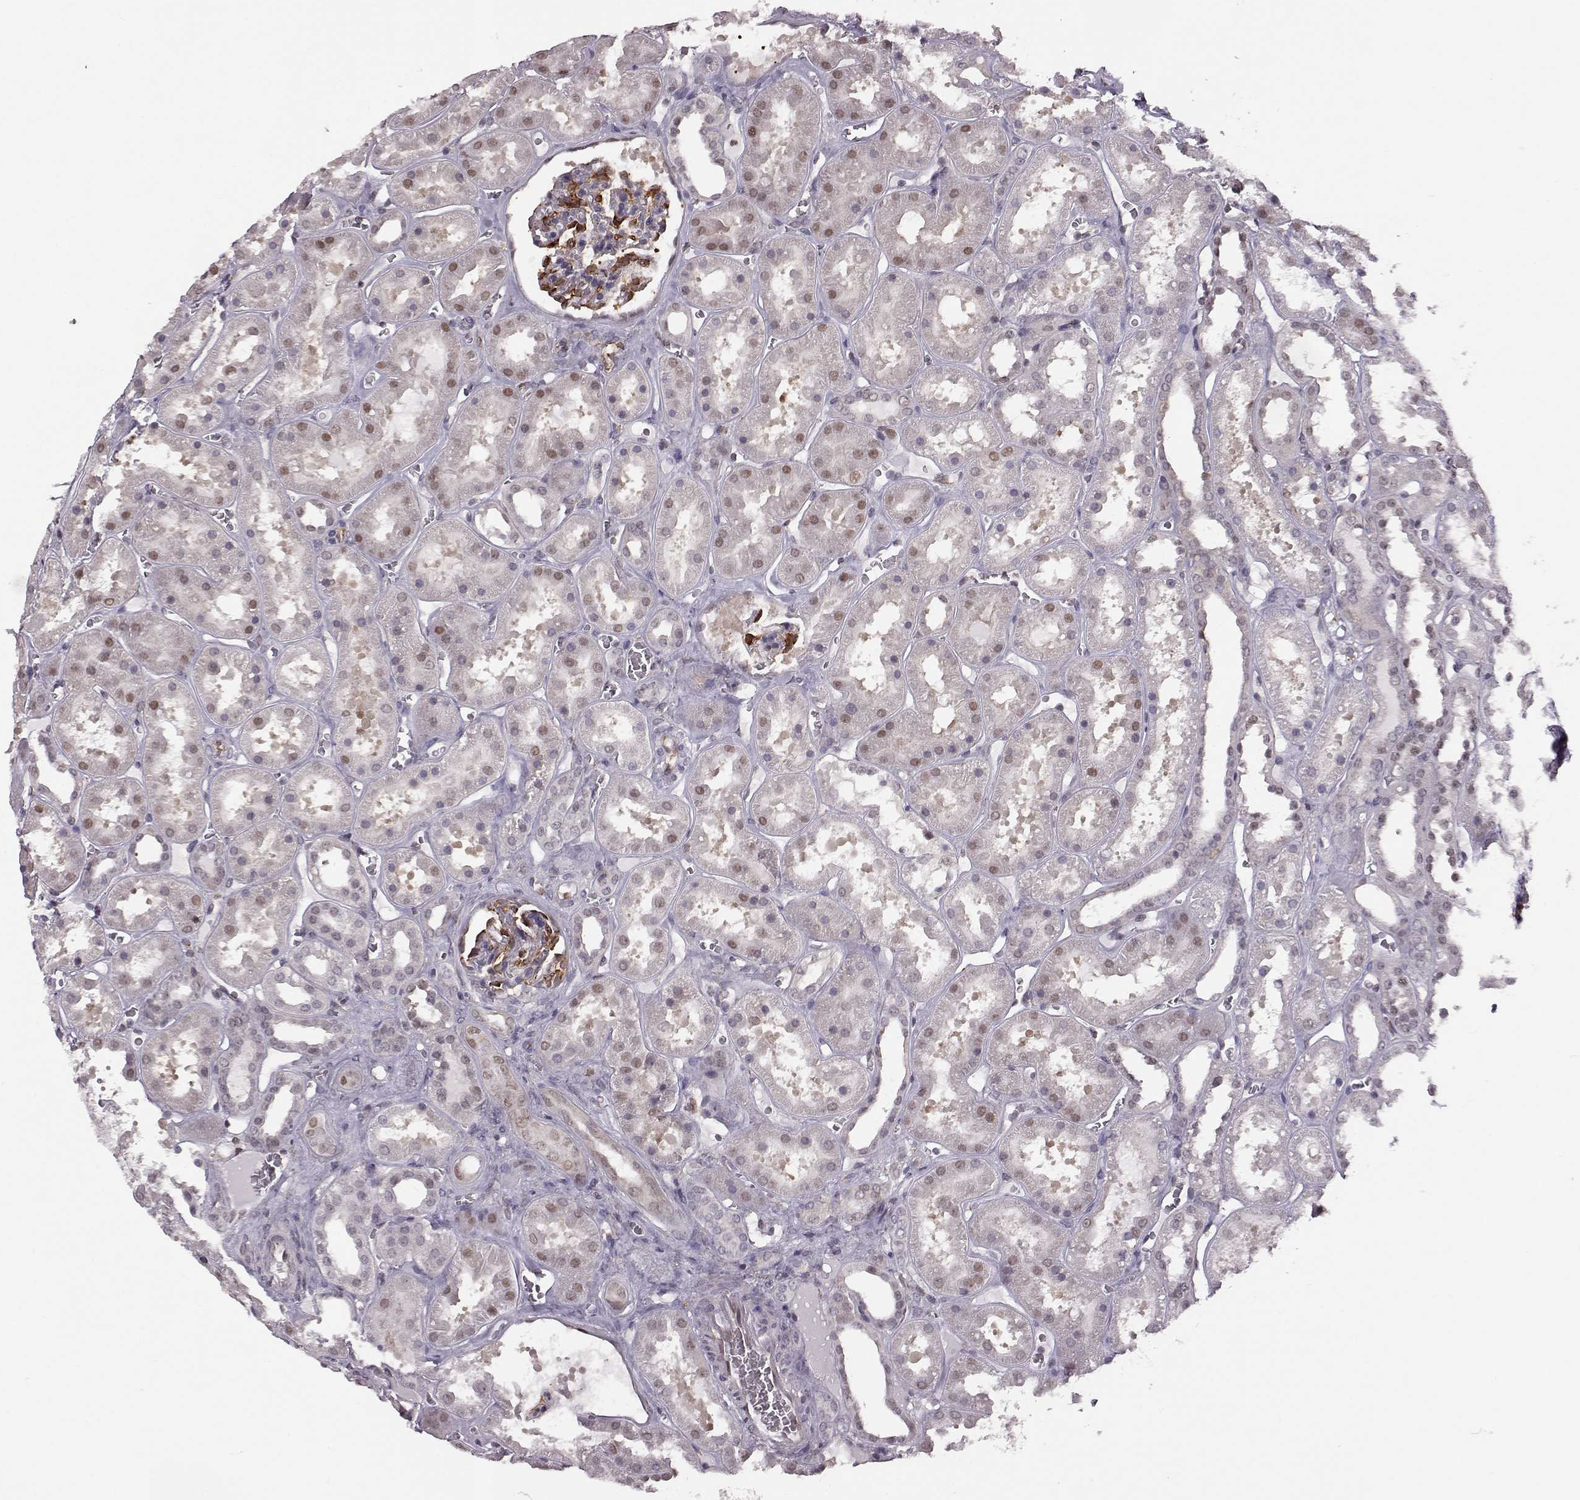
{"staining": {"intensity": "strong", "quantity": "<25%", "location": "nuclear"}, "tissue": "kidney", "cell_type": "Cells in glomeruli", "image_type": "normal", "snomed": [{"axis": "morphology", "description": "Normal tissue, NOS"}, {"axis": "topography", "description": "Kidney"}], "caption": "Immunohistochemistry (IHC) (DAB (3,3'-diaminobenzidine)) staining of unremarkable human kidney shows strong nuclear protein expression in approximately <25% of cells in glomeruli. (DAB (3,3'-diaminobenzidine) IHC, brown staining for protein, blue staining for nuclei).", "gene": "KLF6", "patient": {"sex": "female", "age": 41}}